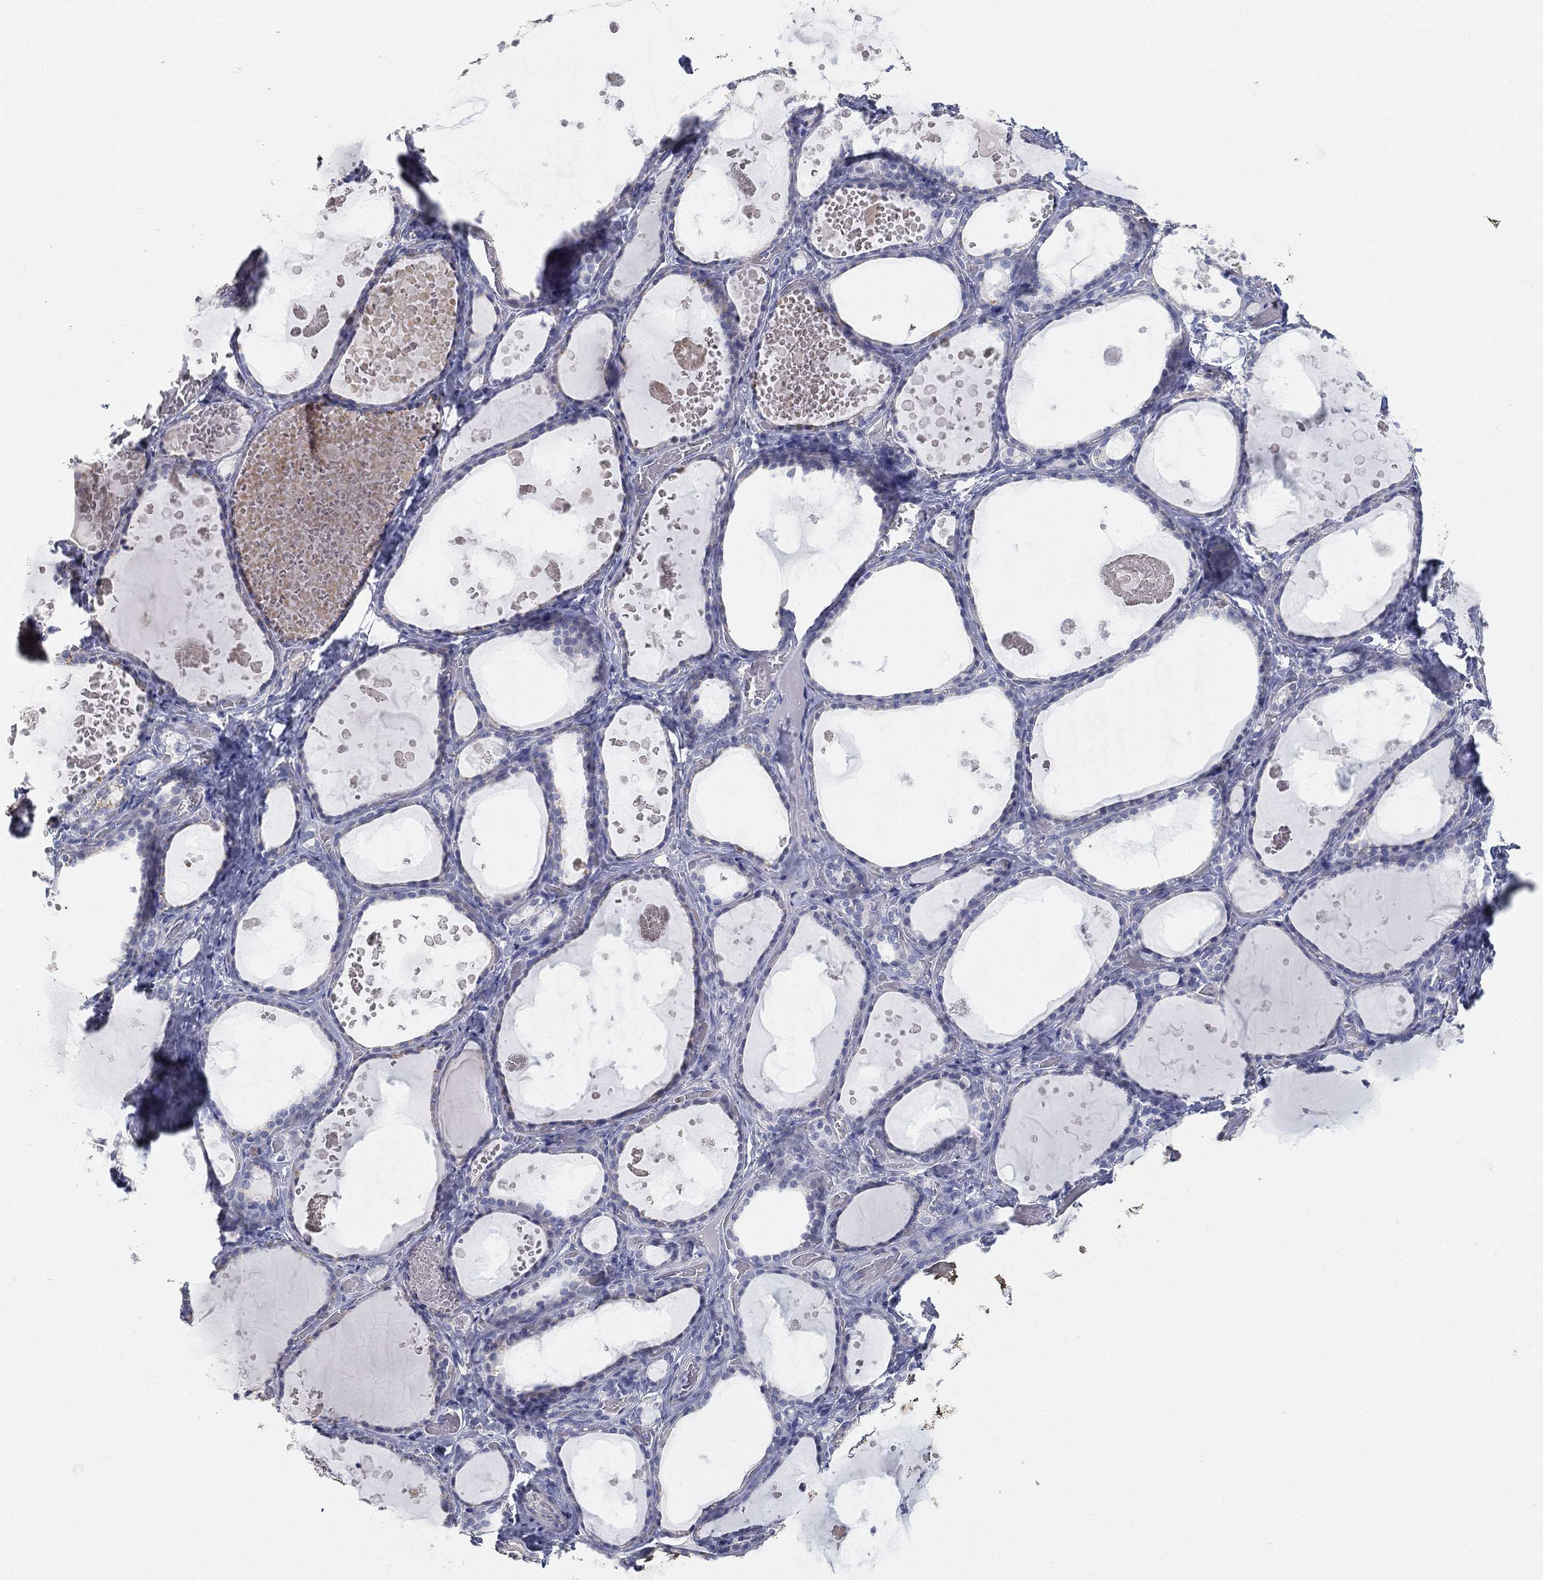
{"staining": {"intensity": "negative", "quantity": "none", "location": "none"}, "tissue": "thyroid gland", "cell_type": "Glandular cells", "image_type": "normal", "snomed": [{"axis": "morphology", "description": "Normal tissue, NOS"}, {"axis": "topography", "description": "Thyroid gland"}], "caption": "This micrograph is of benign thyroid gland stained with immunohistochemistry (IHC) to label a protein in brown with the nuclei are counter-stained blue. There is no staining in glandular cells.", "gene": "FAM187B", "patient": {"sex": "female", "age": 56}}